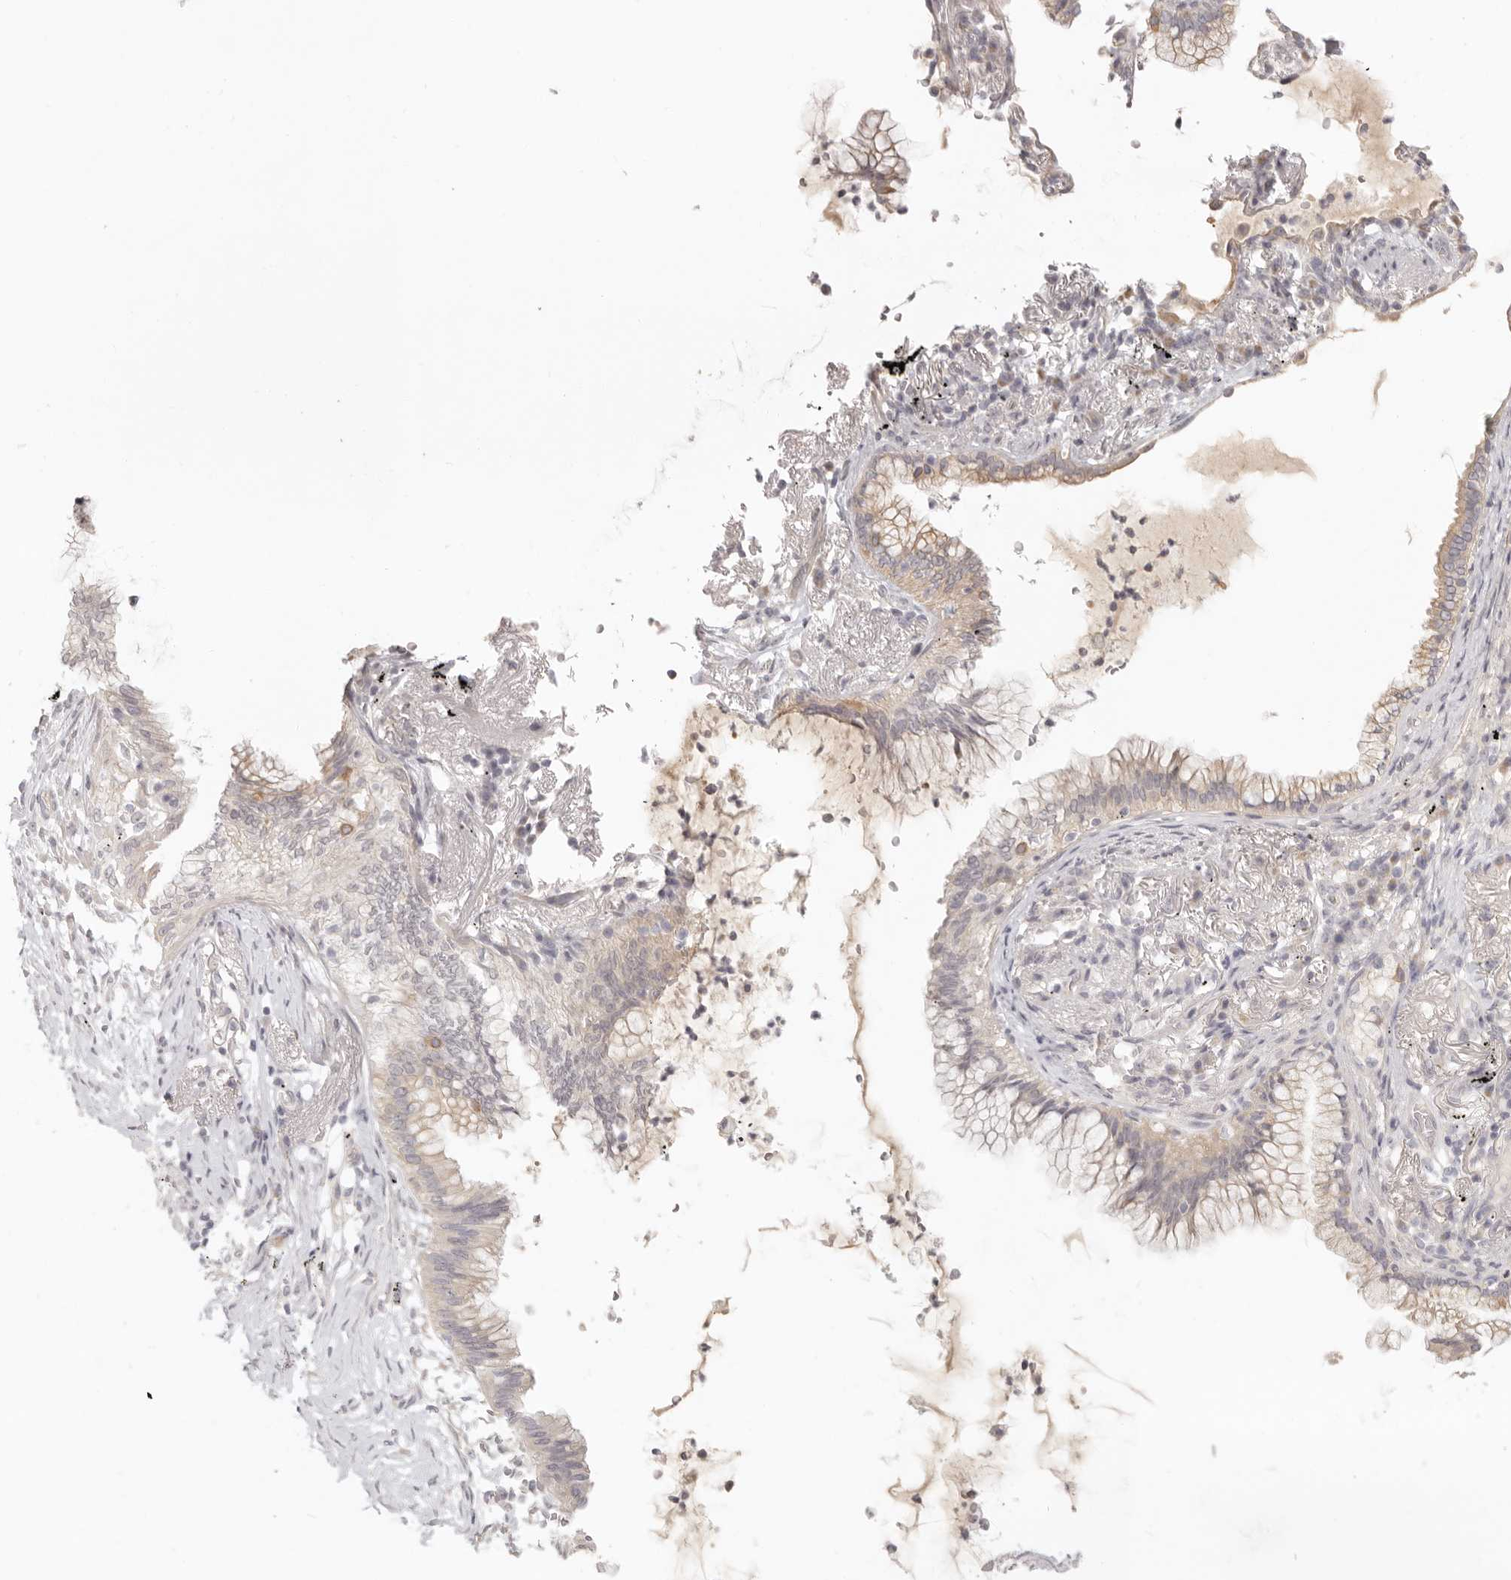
{"staining": {"intensity": "weak", "quantity": "25%-75%", "location": "cytoplasmic/membranous"}, "tissue": "lung cancer", "cell_type": "Tumor cells", "image_type": "cancer", "snomed": [{"axis": "morphology", "description": "Adenocarcinoma, NOS"}, {"axis": "topography", "description": "Lung"}], "caption": "The image reveals immunohistochemical staining of lung cancer. There is weak cytoplasmic/membranous positivity is identified in about 25%-75% of tumor cells.", "gene": "AHDC1", "patient": {"sex": "female", "age": 70}}